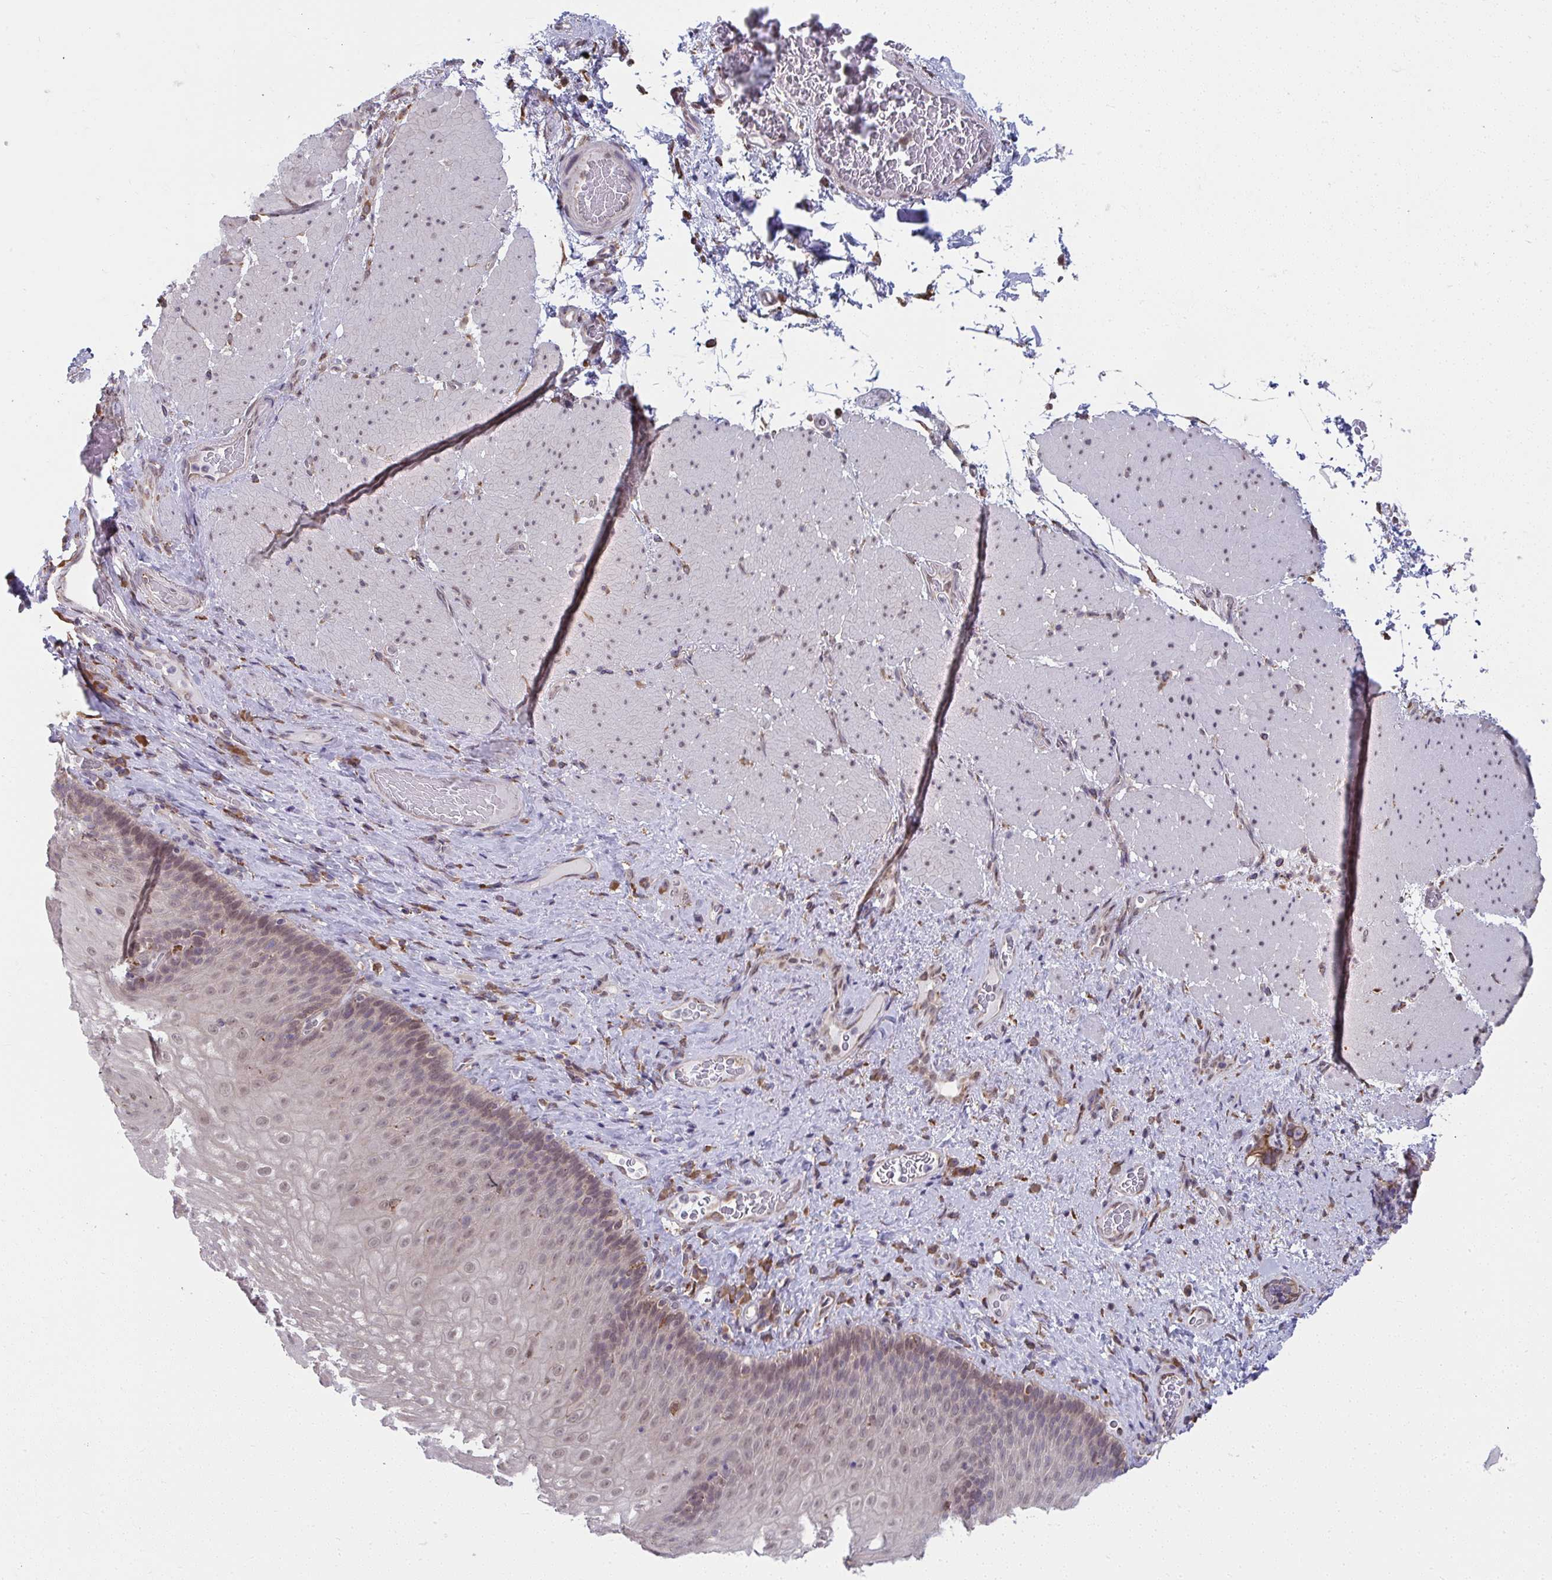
{"staining": {"intensity": "weak", "quantity": ">75%", "location": "nuclear"}, "tissue": "esophagus", "cell_type": "Squamous epithelial cells", "image_type": "normal", "snomed": [{"axis": "morphology", "description": "Normal tissue, NOS"}, {"axis": "topography", "description": "Esophagus"}], "caption": "Immunohistochemistry (IHC) (DAB) staining of benign human esophagus demonstrates weak nuclear protein expression in about >75% of squamous epithelial cells.", "gene": "NMNAT1", "patient": {"sex": "male", "age": 62}}